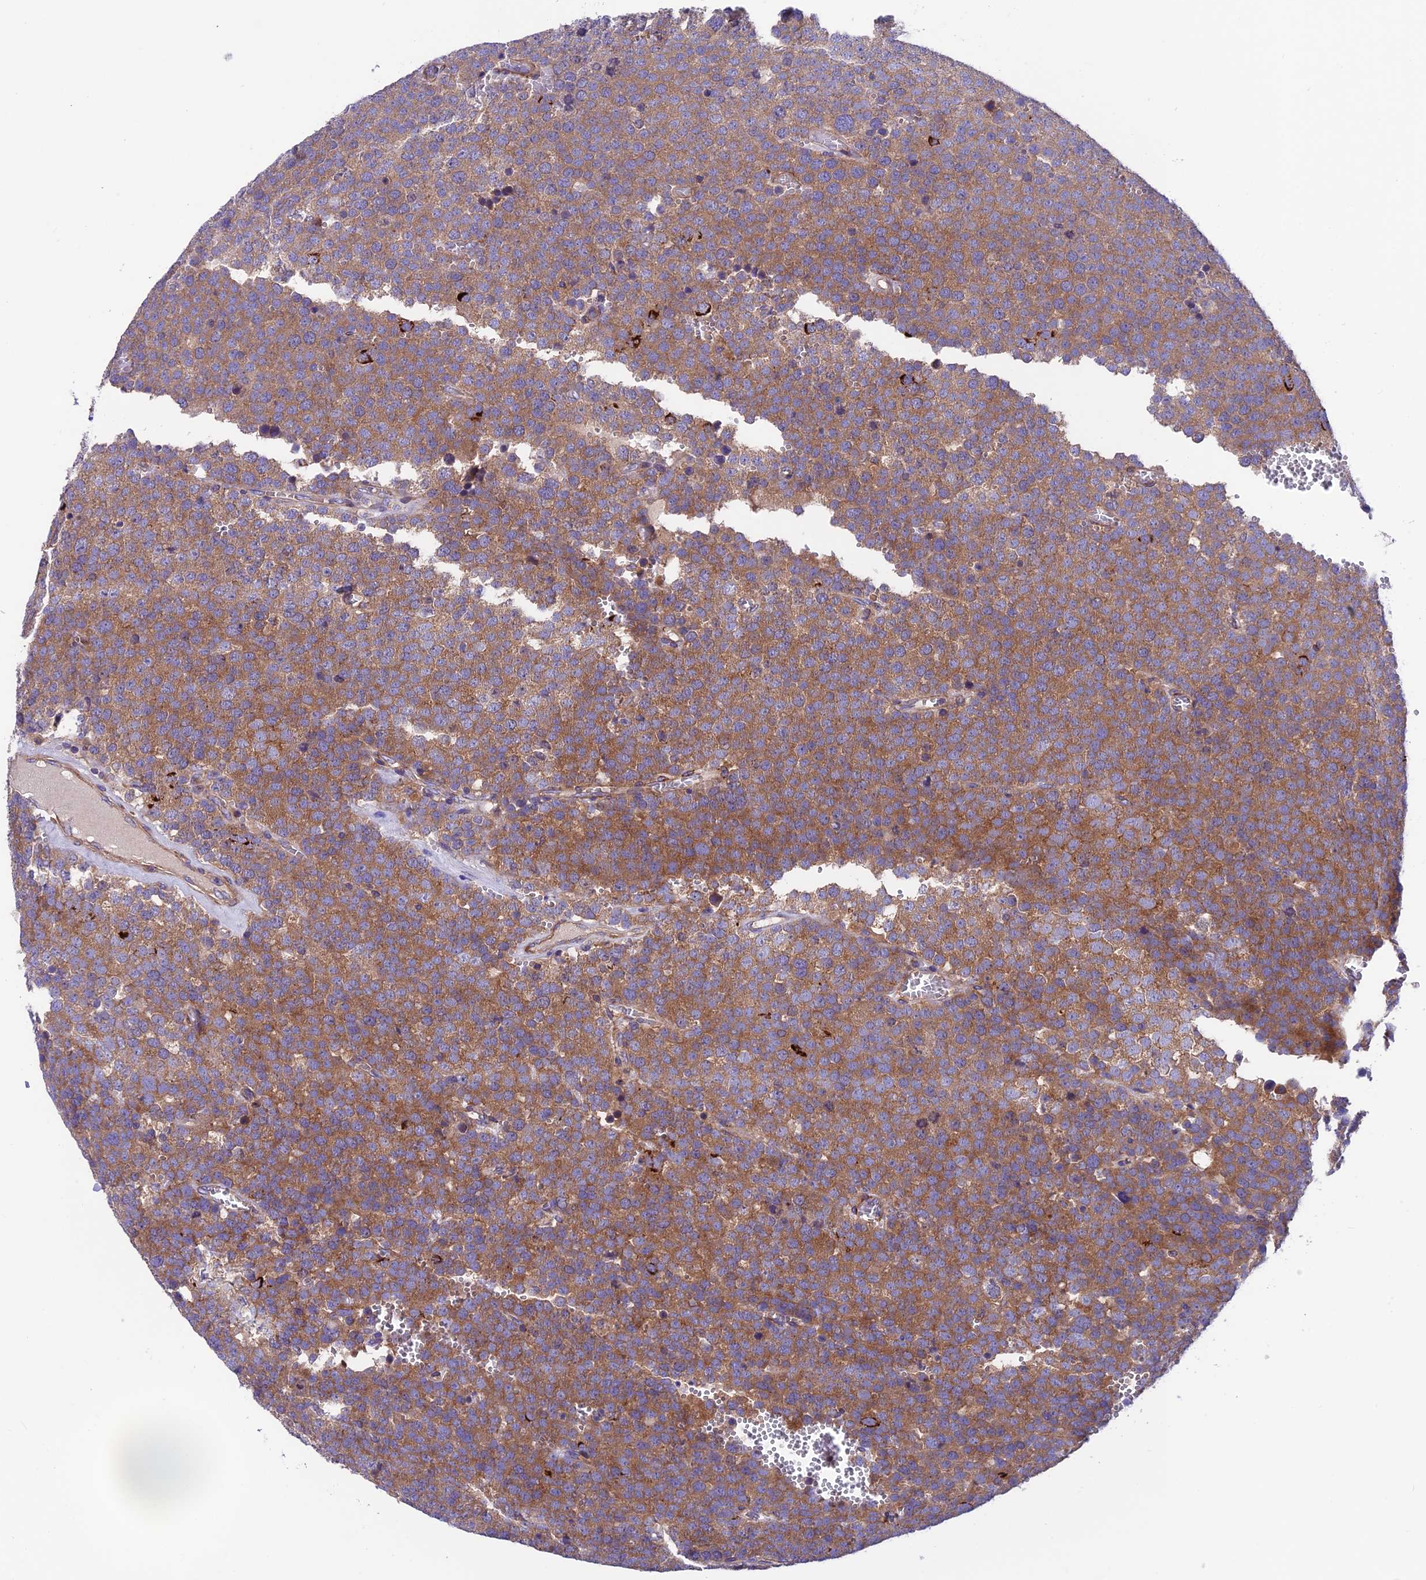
{"staining": {"intensity": "moderate", "quantity": ">75%", "location": "cytoplasmic/membranous"}, "tissue": "testis cancer", "cell_type": "Tumor cells", "image_type": "cancer", "snomed": [{"axis": "morphology", "description": "Normal tissue, NOS"}, {"axis": "morphology", "description": "Seminoma, NOS"}, {"axis": "topography", "description": "Testis"}], "caption": "Immunohistochemistry (IHC) (DAB) staining of human testis cancer shows moderate cytoplasmic/membranous protein positivity in about >75% of tumor cells.", "gene": "VPS16", "patient": {"sex": "male", "age": 71}}